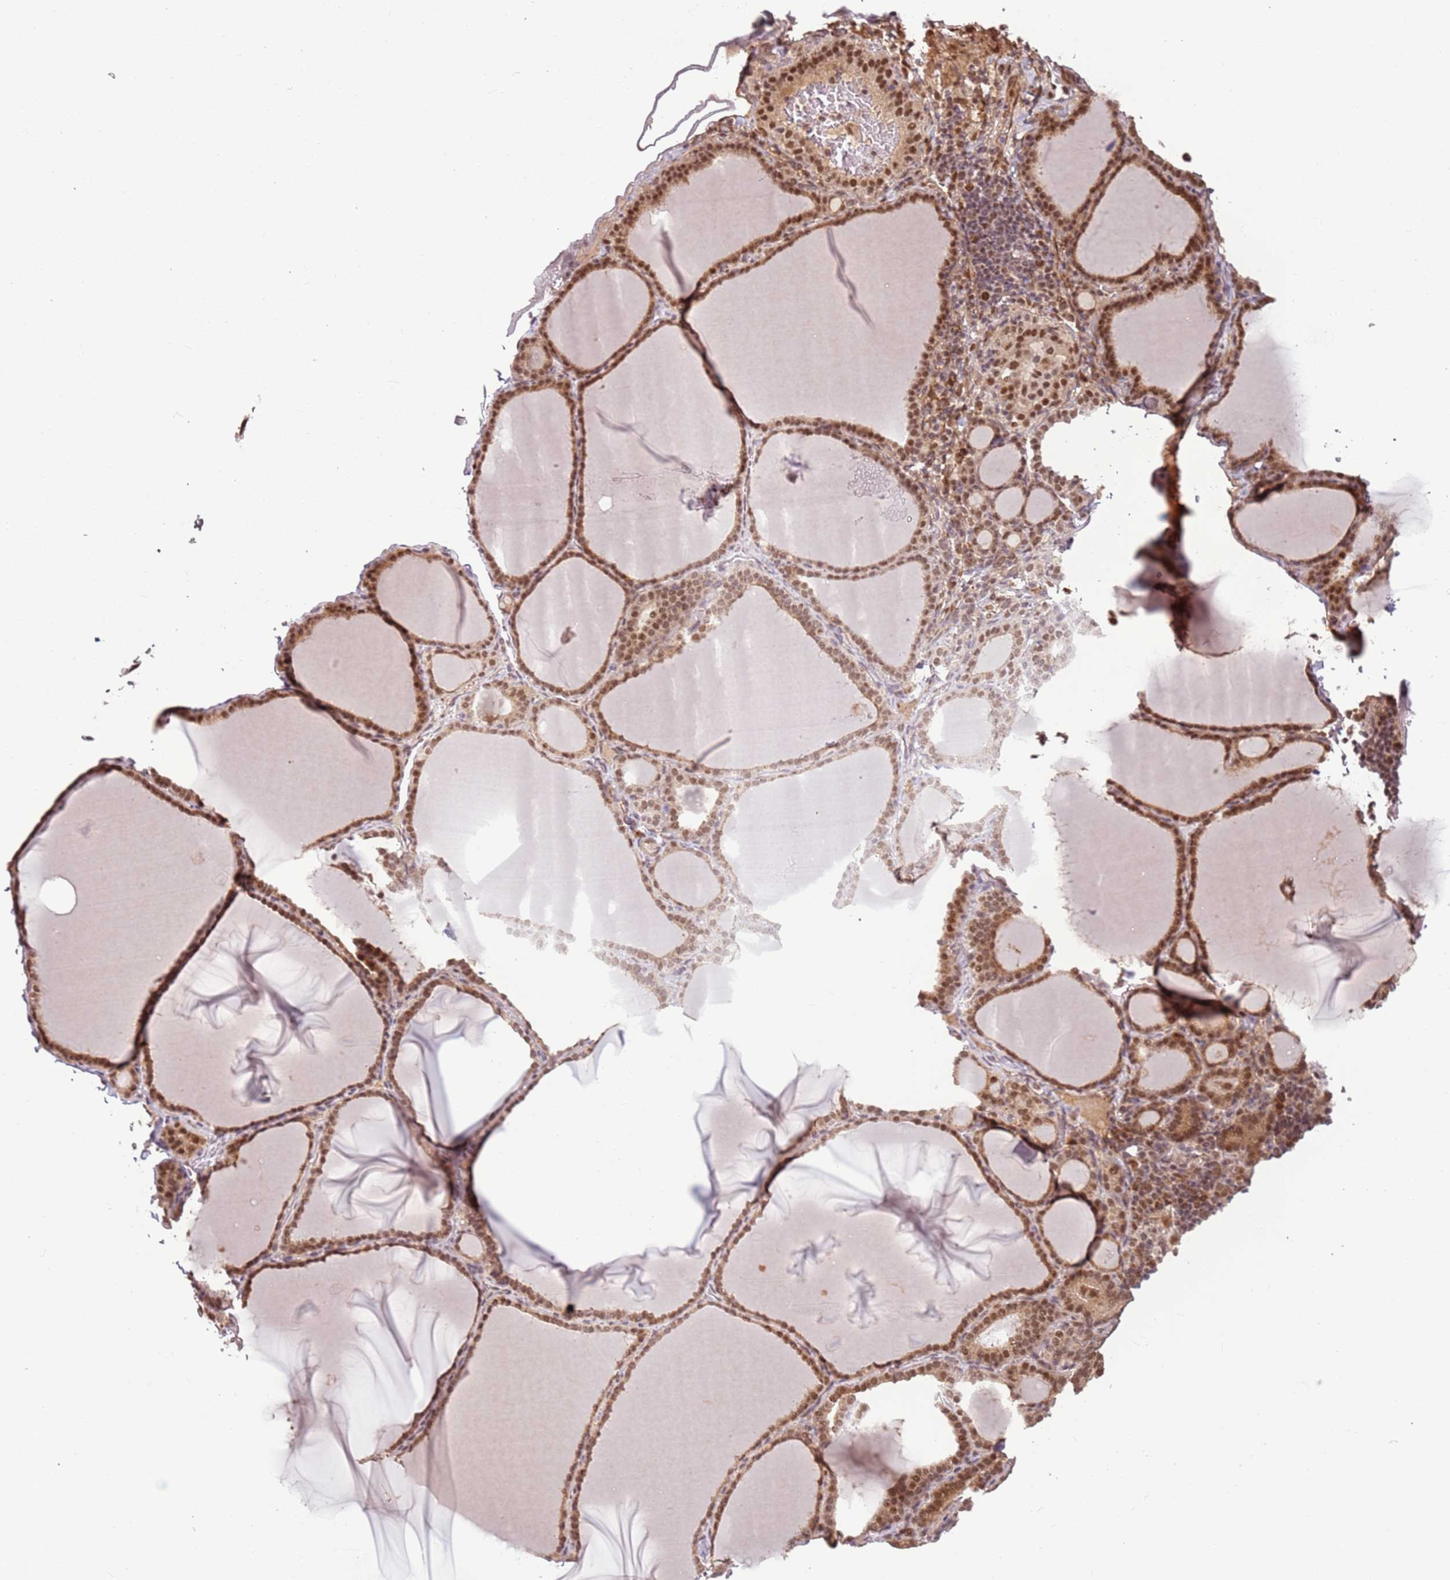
{"staining": {"intensity": "moderate", "quantity": ">75%", "location": "cytoplasmic/membranous,nuclear"}, "tissue": "thyroid gland", "cell_type": "Glandular cells", "image_type": "normal", "snomed": [{"axis": "morphology", "description": "Normal tissue, NOS"}, {"axis": "topography", "description": "Thyroid gland"}], "caption": "Brown immunohistochemical staining in benign human thyroid gland shows moderate cytoplasmic/membranous,nuclear positivity in approximately >75% of glandular cells. (DAB IHC with brightfield microscopy, high magnification).", "gene": "POLR3H", "patient": {"sex": "female", "age": 39}}